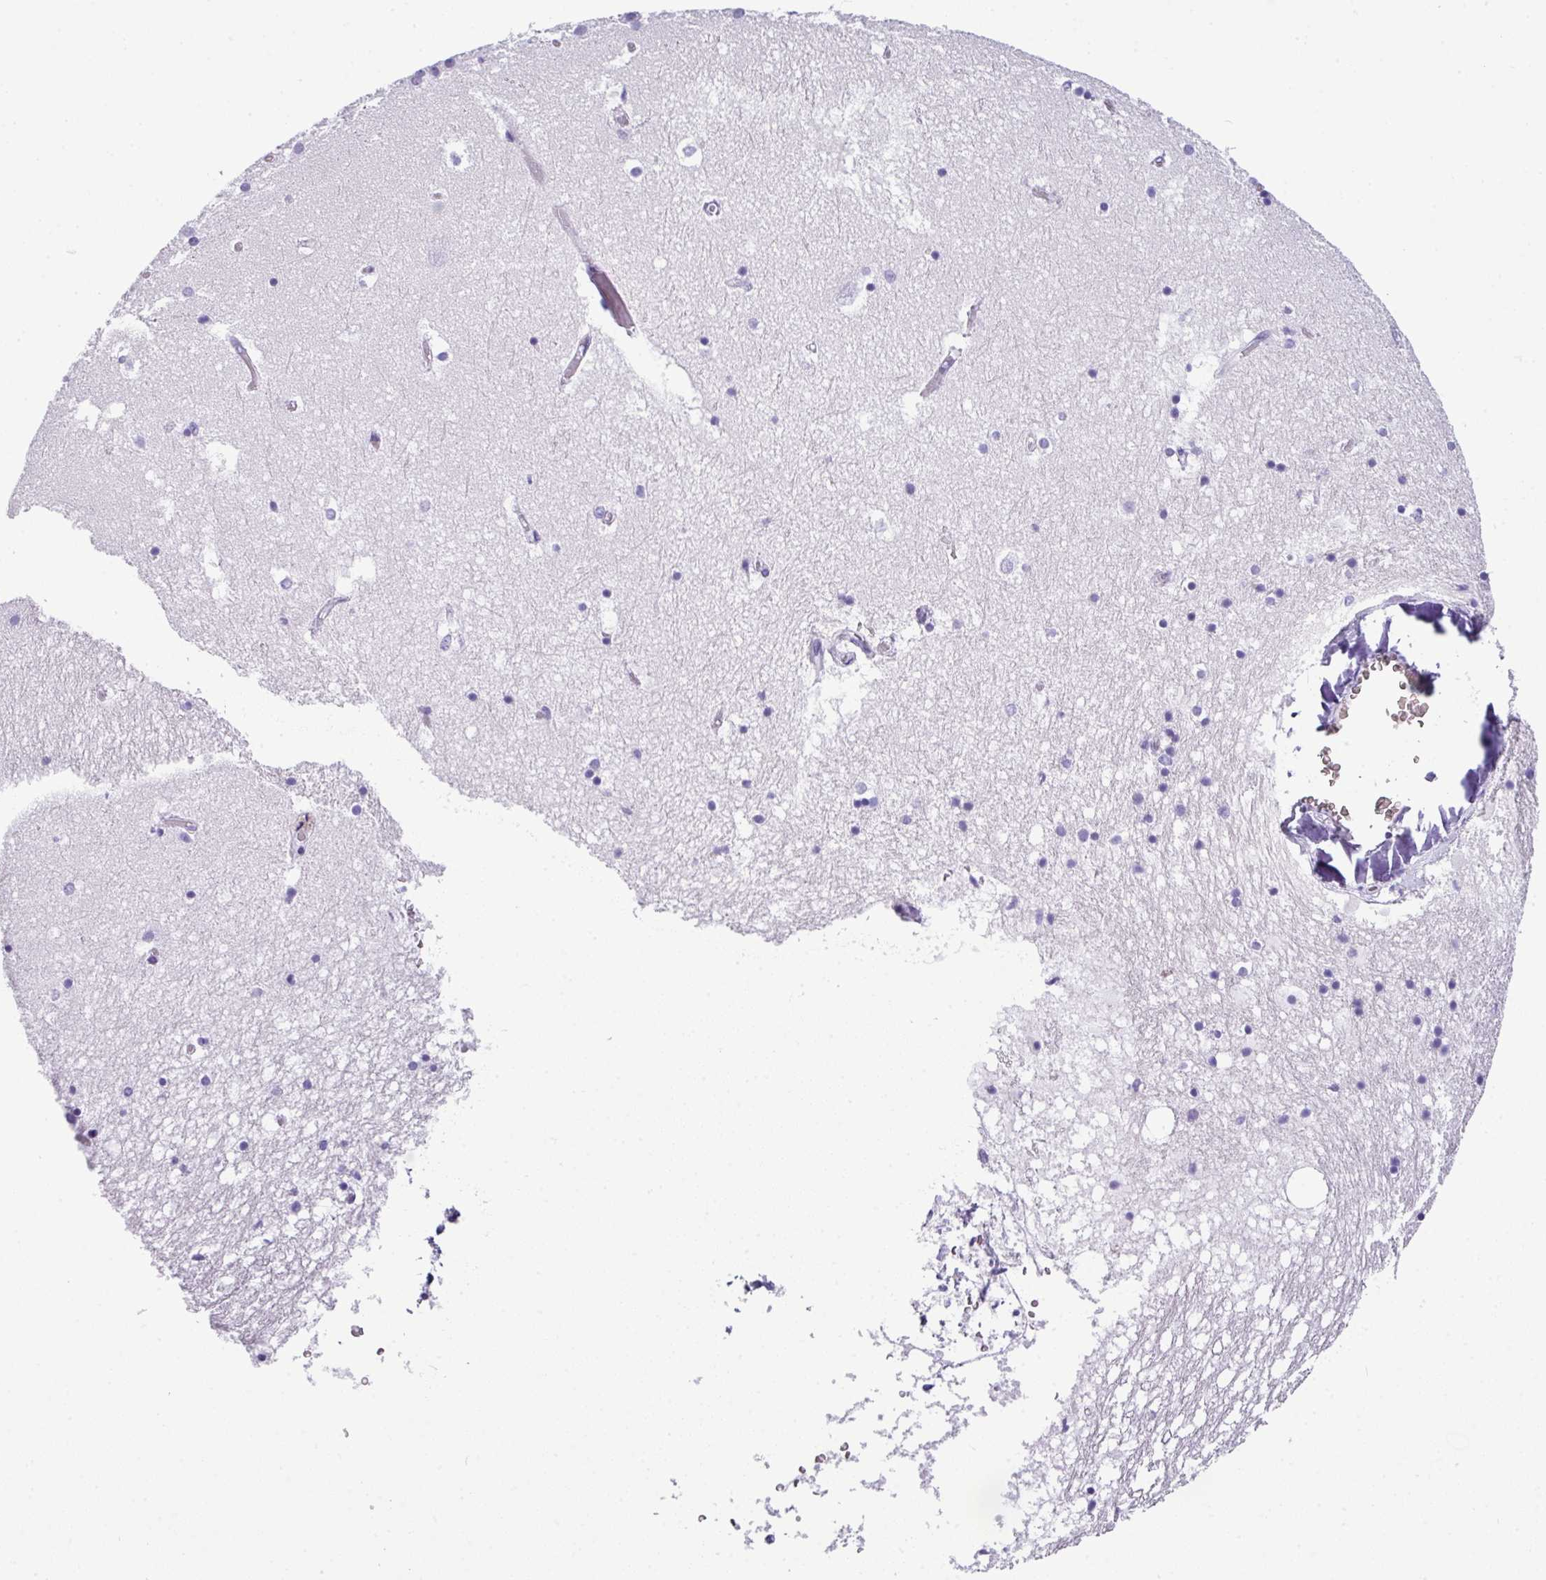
{"staining": {"intensity": "negative", "quantity": "none", "location": "none"}, "tissue": "hippocampus", "cell_type": "Glial cells", "image_type": "normal", "snomed": [{"axis": "morphology", "description": "Normal tissue, NOS"}, {"axis": "topography", "description": "Hippocampus"}], "caption": "Immunohistochemistry (IHC) histopathology image of benign human hippocampus stained for a protein (brown), which displays no expression in glial cells.", "gene": "MUC21", "patient": {"sex": "female", "age": 52}}